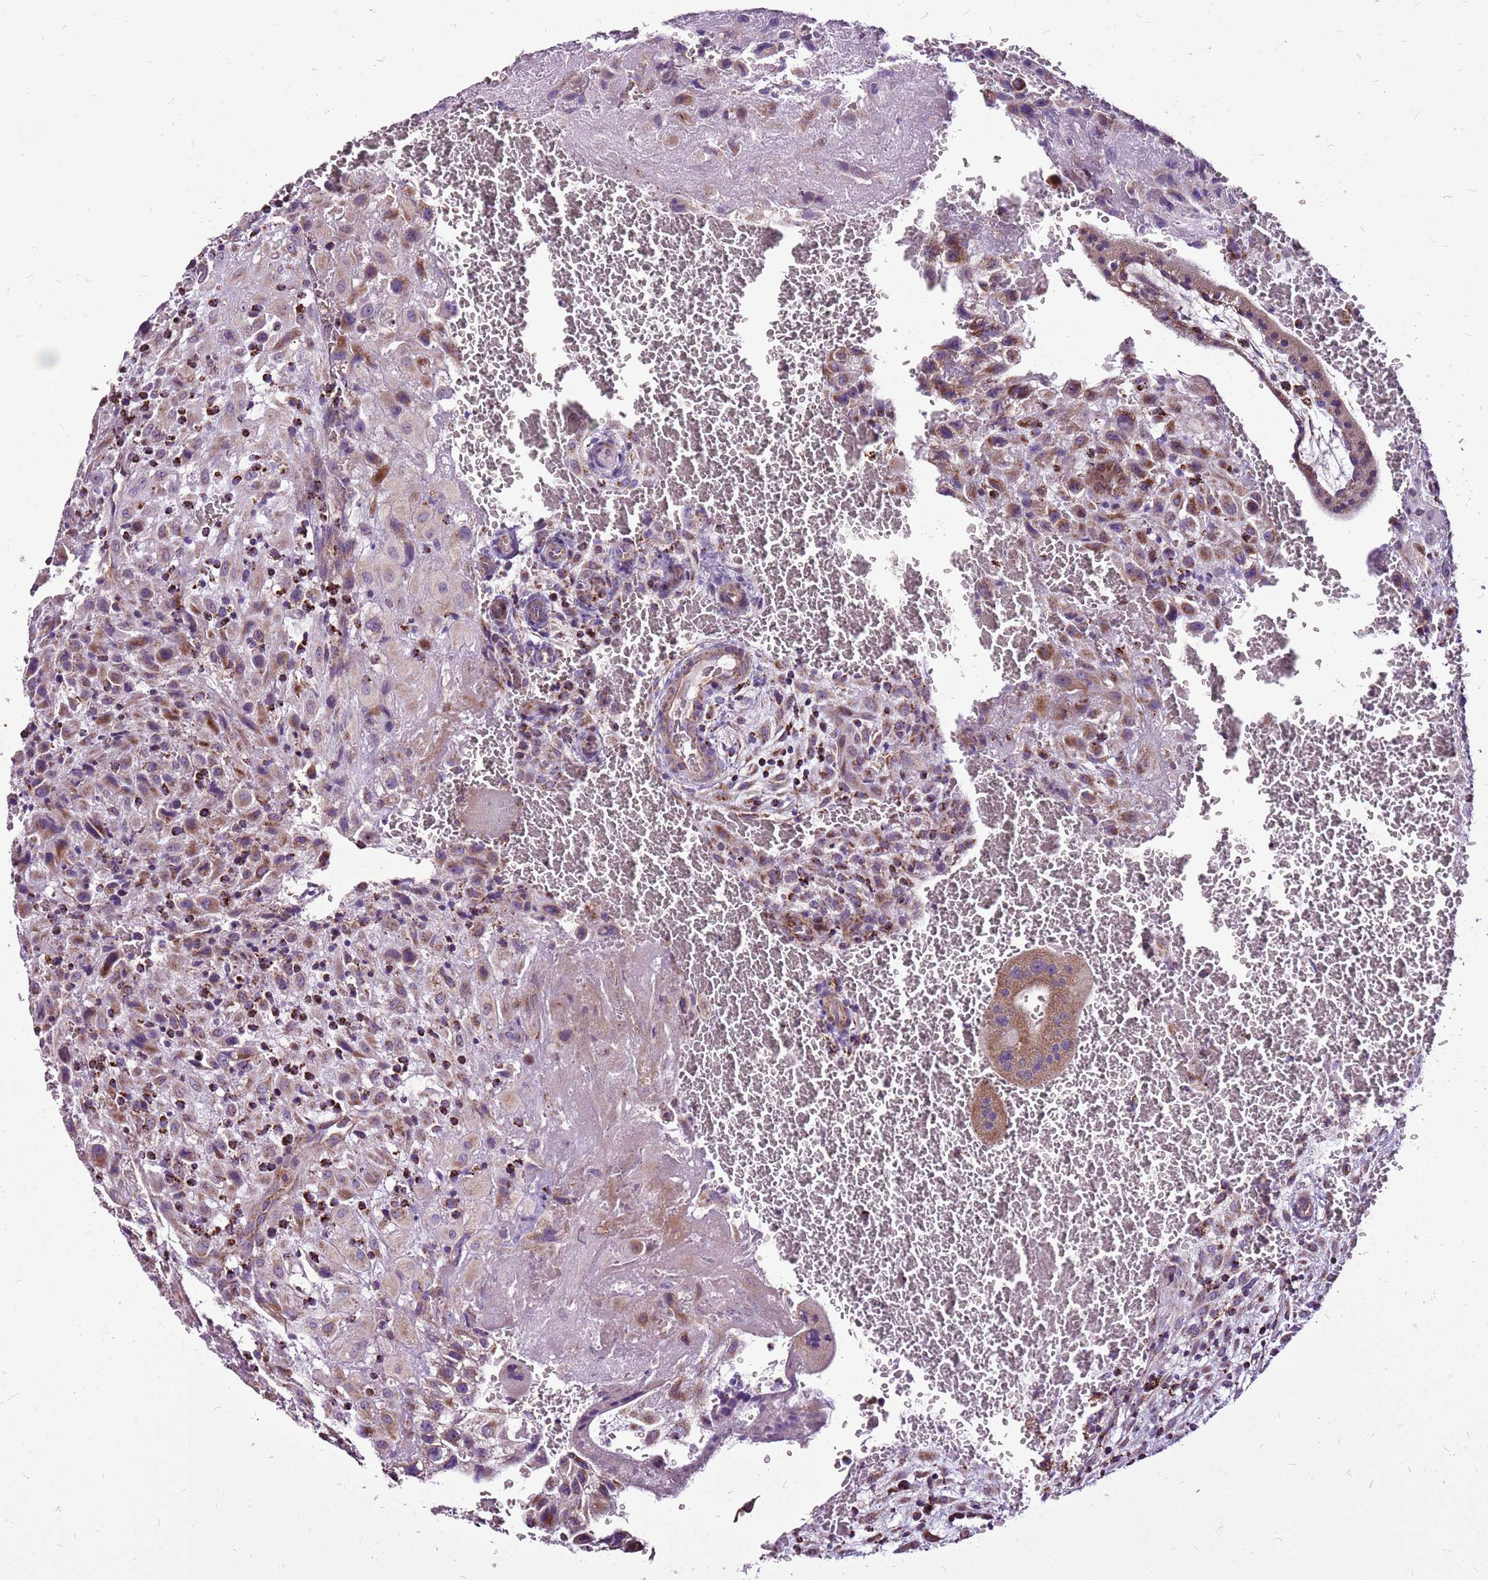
{"staining": {"intensity": "moderate", "quantity": ">75%", "location": "cytoplasmic/membranous"}, "tissue": "placenta", "cell_type": "Decidual cells", "image_type": "normal", "snomed": [{"axis": "morphology", "description": "Normal tissue, NOS"}, {"axis": "topography", "description": "Placenta"}], "caption": "A medium amount of moderate cytoplasmic/membranous staining is identified in approximately >75% of decidual cells in unremarkable placenta.", "gene": "GCDH", "patient": {"sex": "female", "age": 35}}